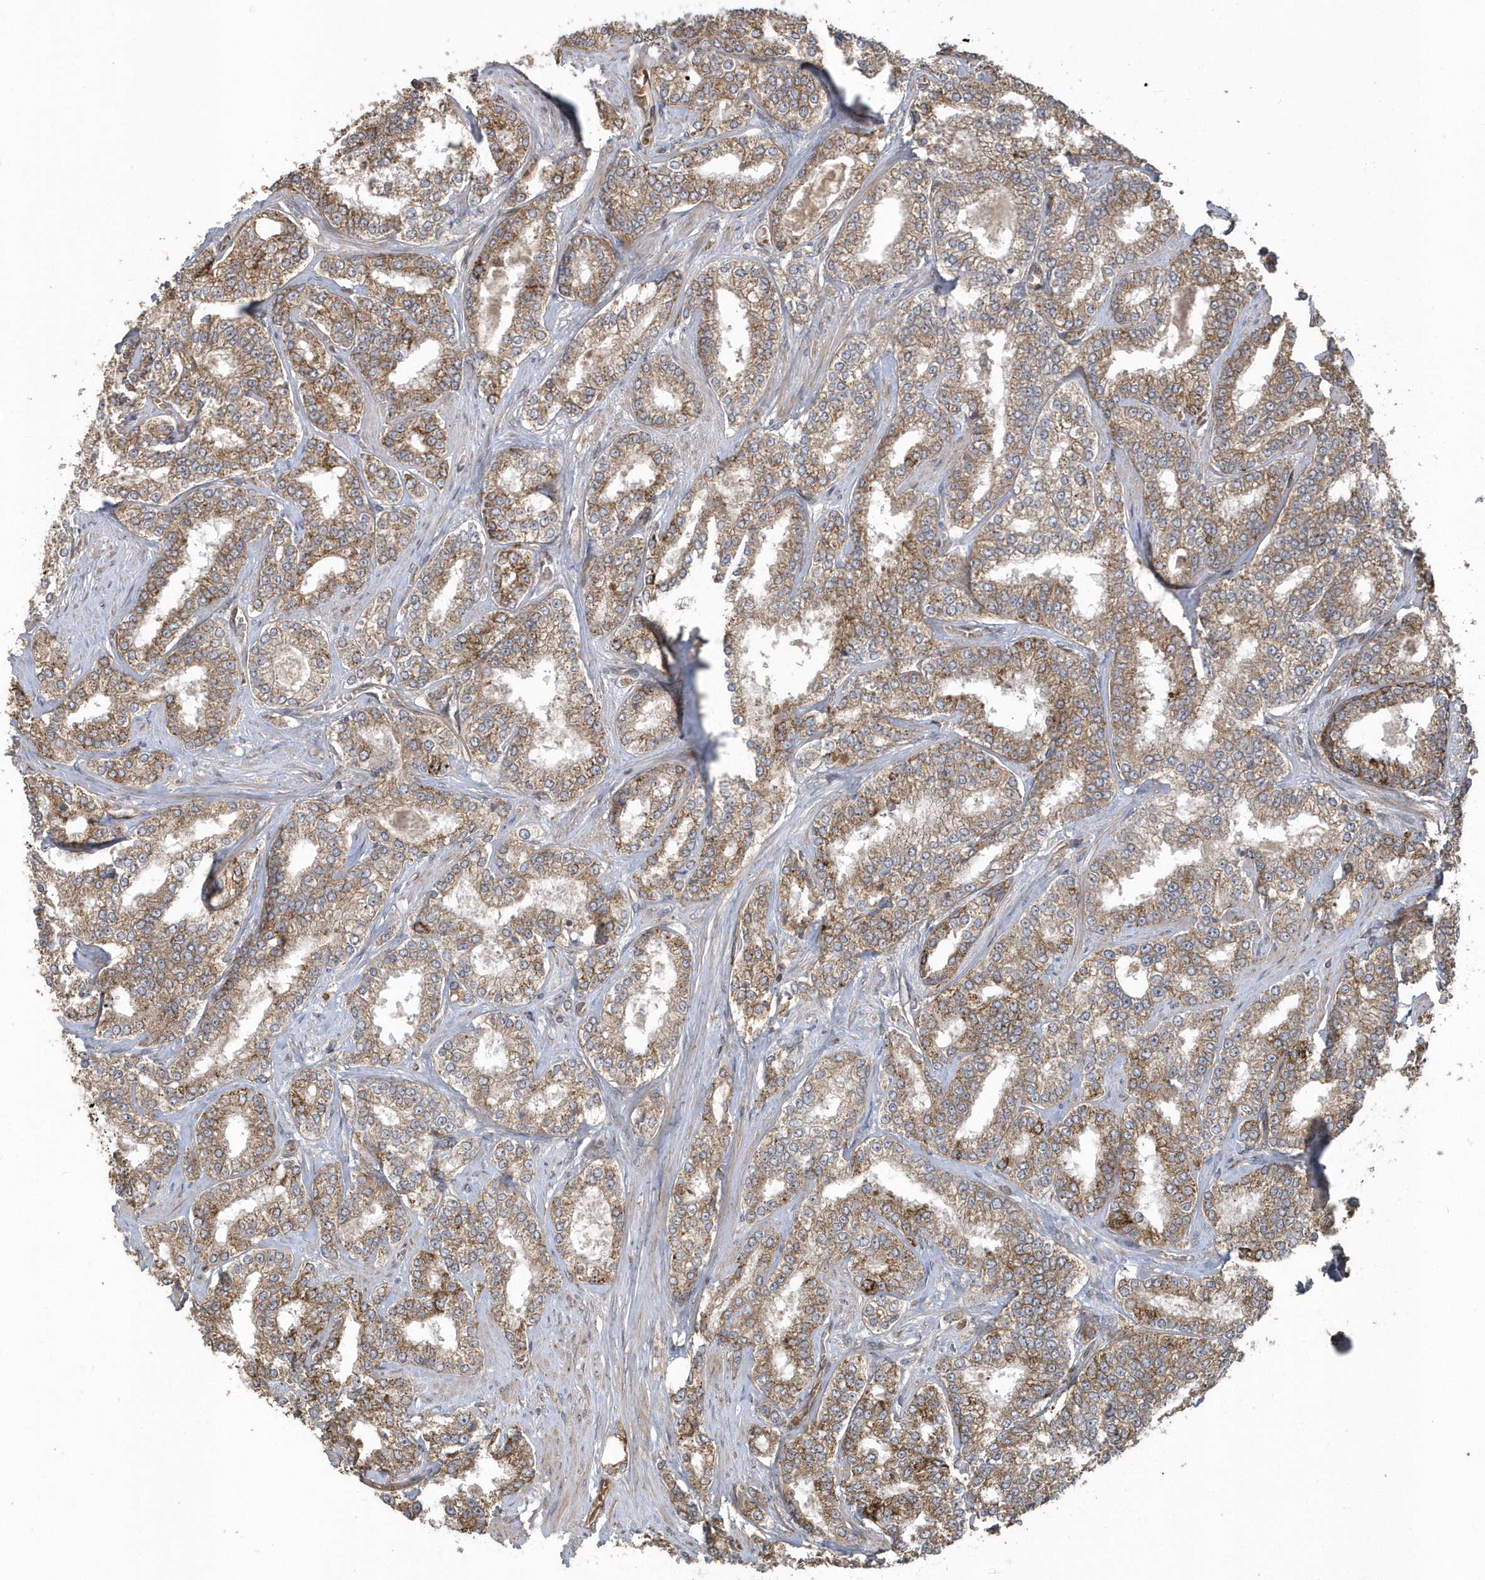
{"staining": {"intensity": "moderate", "quantity": ">75%", "location": "cytoplasmic/membranous"}, "tissue": "prostate cancer", "cell_type": "Tumor cells", "image_type": "cancer", "snomed": [{"axis": "morphology", "description": "Normal tissue, NOS"}, {"axis": "morphology", "description": "Adenocarcinoma, High grade"}, {"axis": "topography", "description": "Prostate"}], "caption": "Immunohistochemistry (DAB (3,3'-diaminobenzidine)) staining of human prostate cancer (adenocarcinoma (high-grade)) reveals moderate cytoplasmic/membranous protein positivity in about >75% of tumor cells. (IHC, brightfield microscopy, high magnification).", "gene": "HERPUD1", "patient": {"sex": "male", "age": 83}}